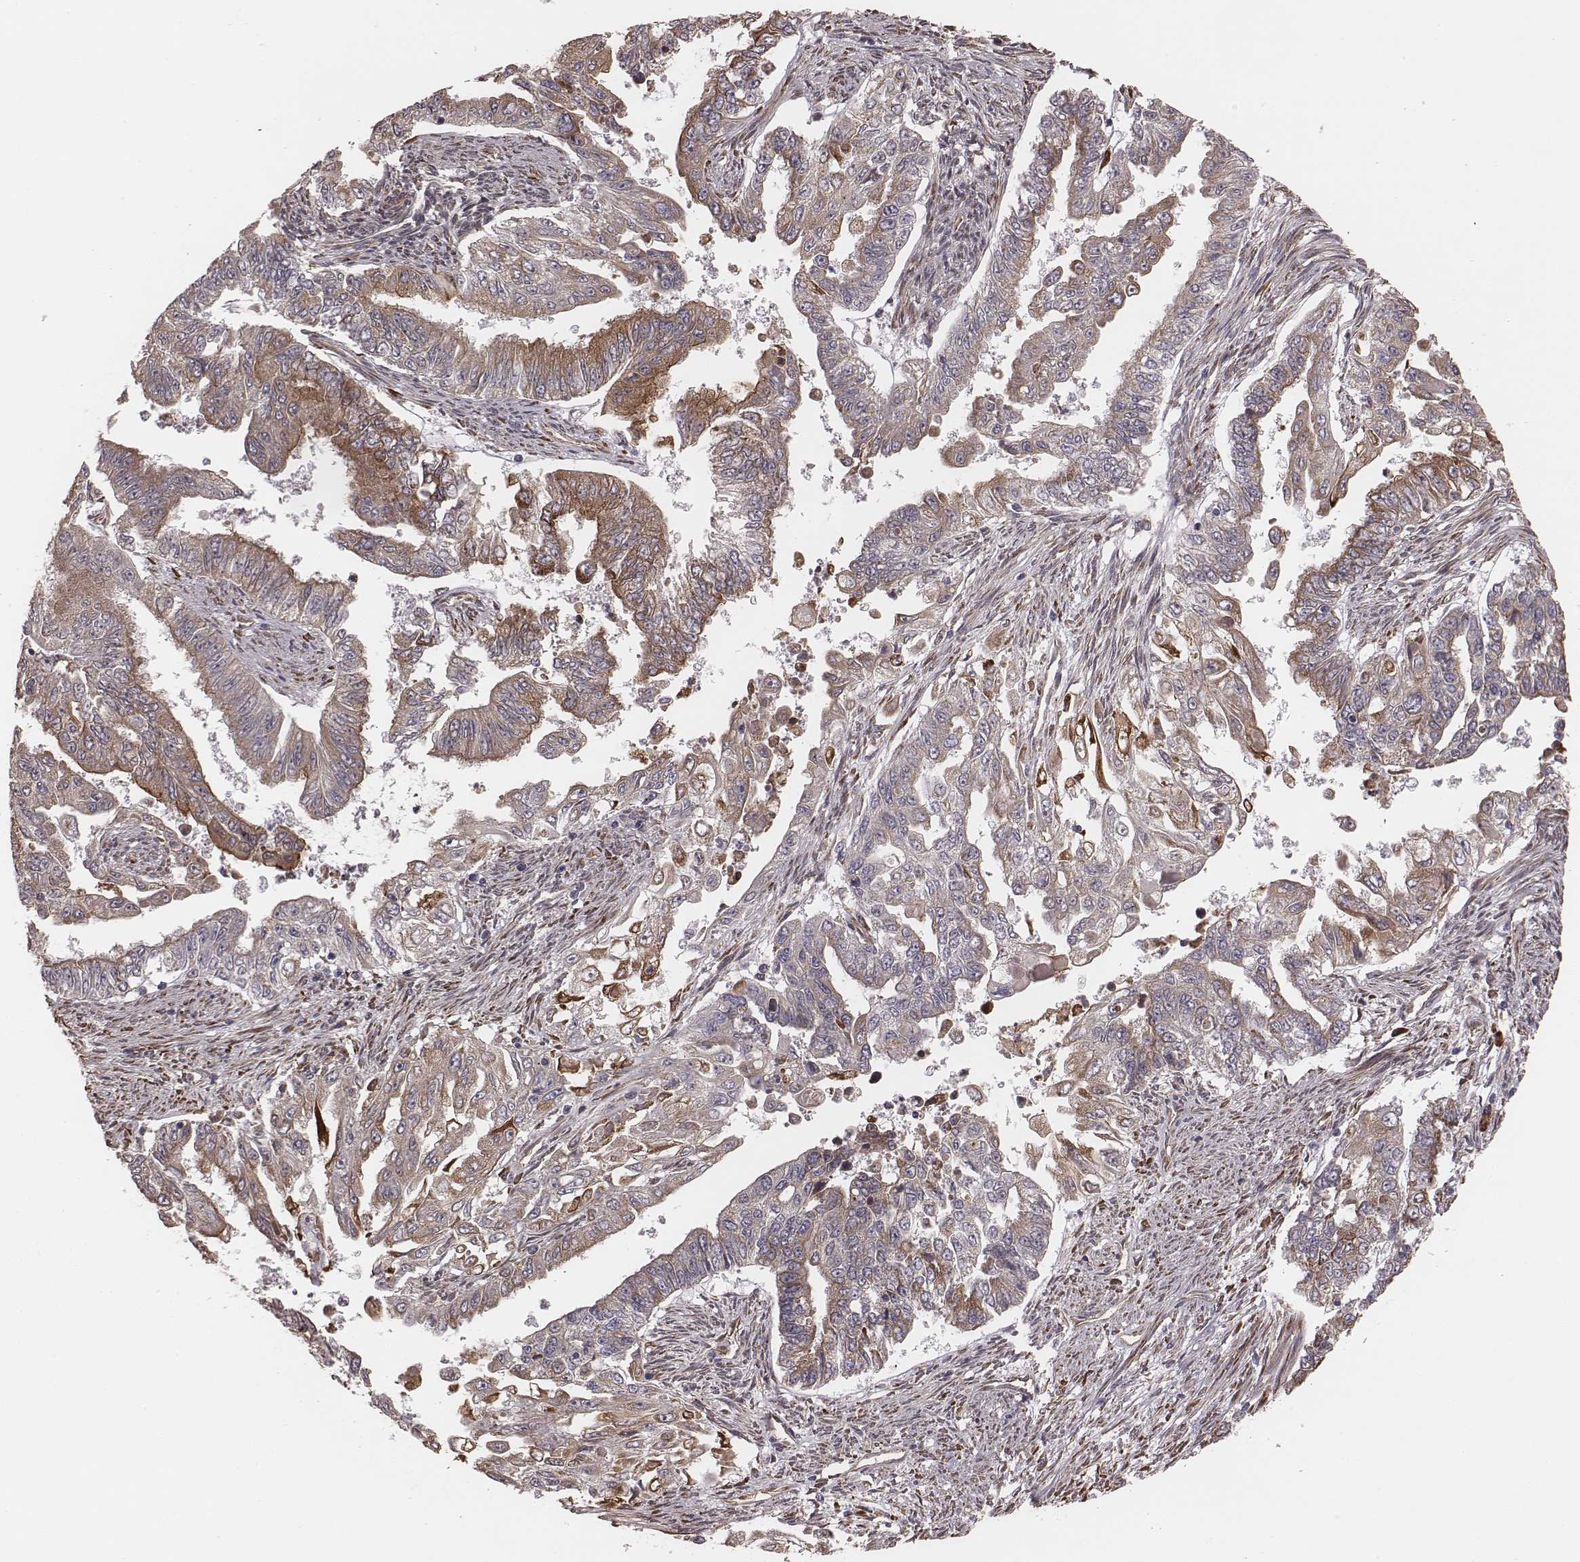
{"staining": {"intensity": "moderate", "quantity": "25%-75%", "location": "cytoplasmic/membranous"}, "tissue": "endometrial cancer", "cell_type": "Tumor cells", "image_type": "cancer", "snomed": [{"axis": "morphology", "description": "Adenocarcinoma, NOS"}, {"axis": "topography", "description": "Uterus"}], "caption": "Immunohistochemical staining of endometrial cancer exhibits medium levels of moderate cytoplasmic/membranous protein expression in approximately 25%-75% of tumor cells.", "gene": "PALMD", "patient": {"sex": "female", "age": 59}}